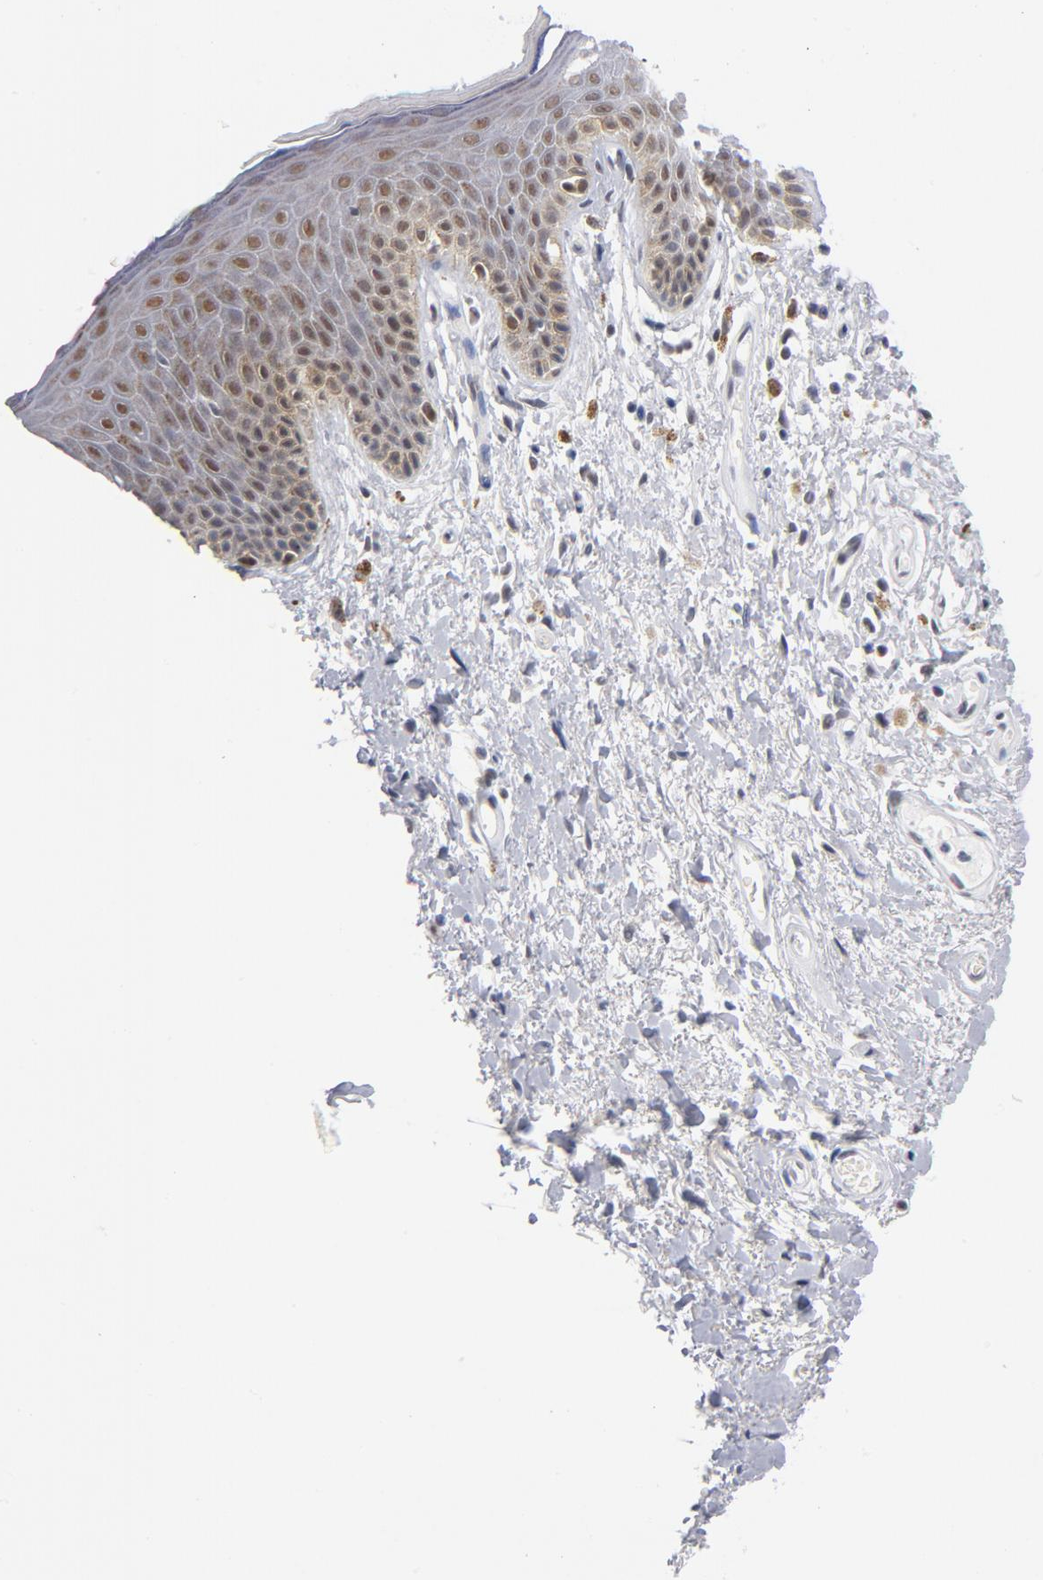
{"staining": {"intensity": "moderate", "quantity": "25%-75%", "location": "nuclear"}, "tissue": "skin", "cell_type": "Epidermal cells", "image_type": "normal", "snomed": [{"axis": "morphology", "description": "Normal tissue, NOS"}, {"axis": "topography", "description": "Anal"}], "caption": "Skin was stained to show a protein in brown. There is medium levels of moderate nuclear expression in approximately 25%-75% of epidermal cells.", "gene": "BAP1", "patient": {"sex": "male", "age": 74}}